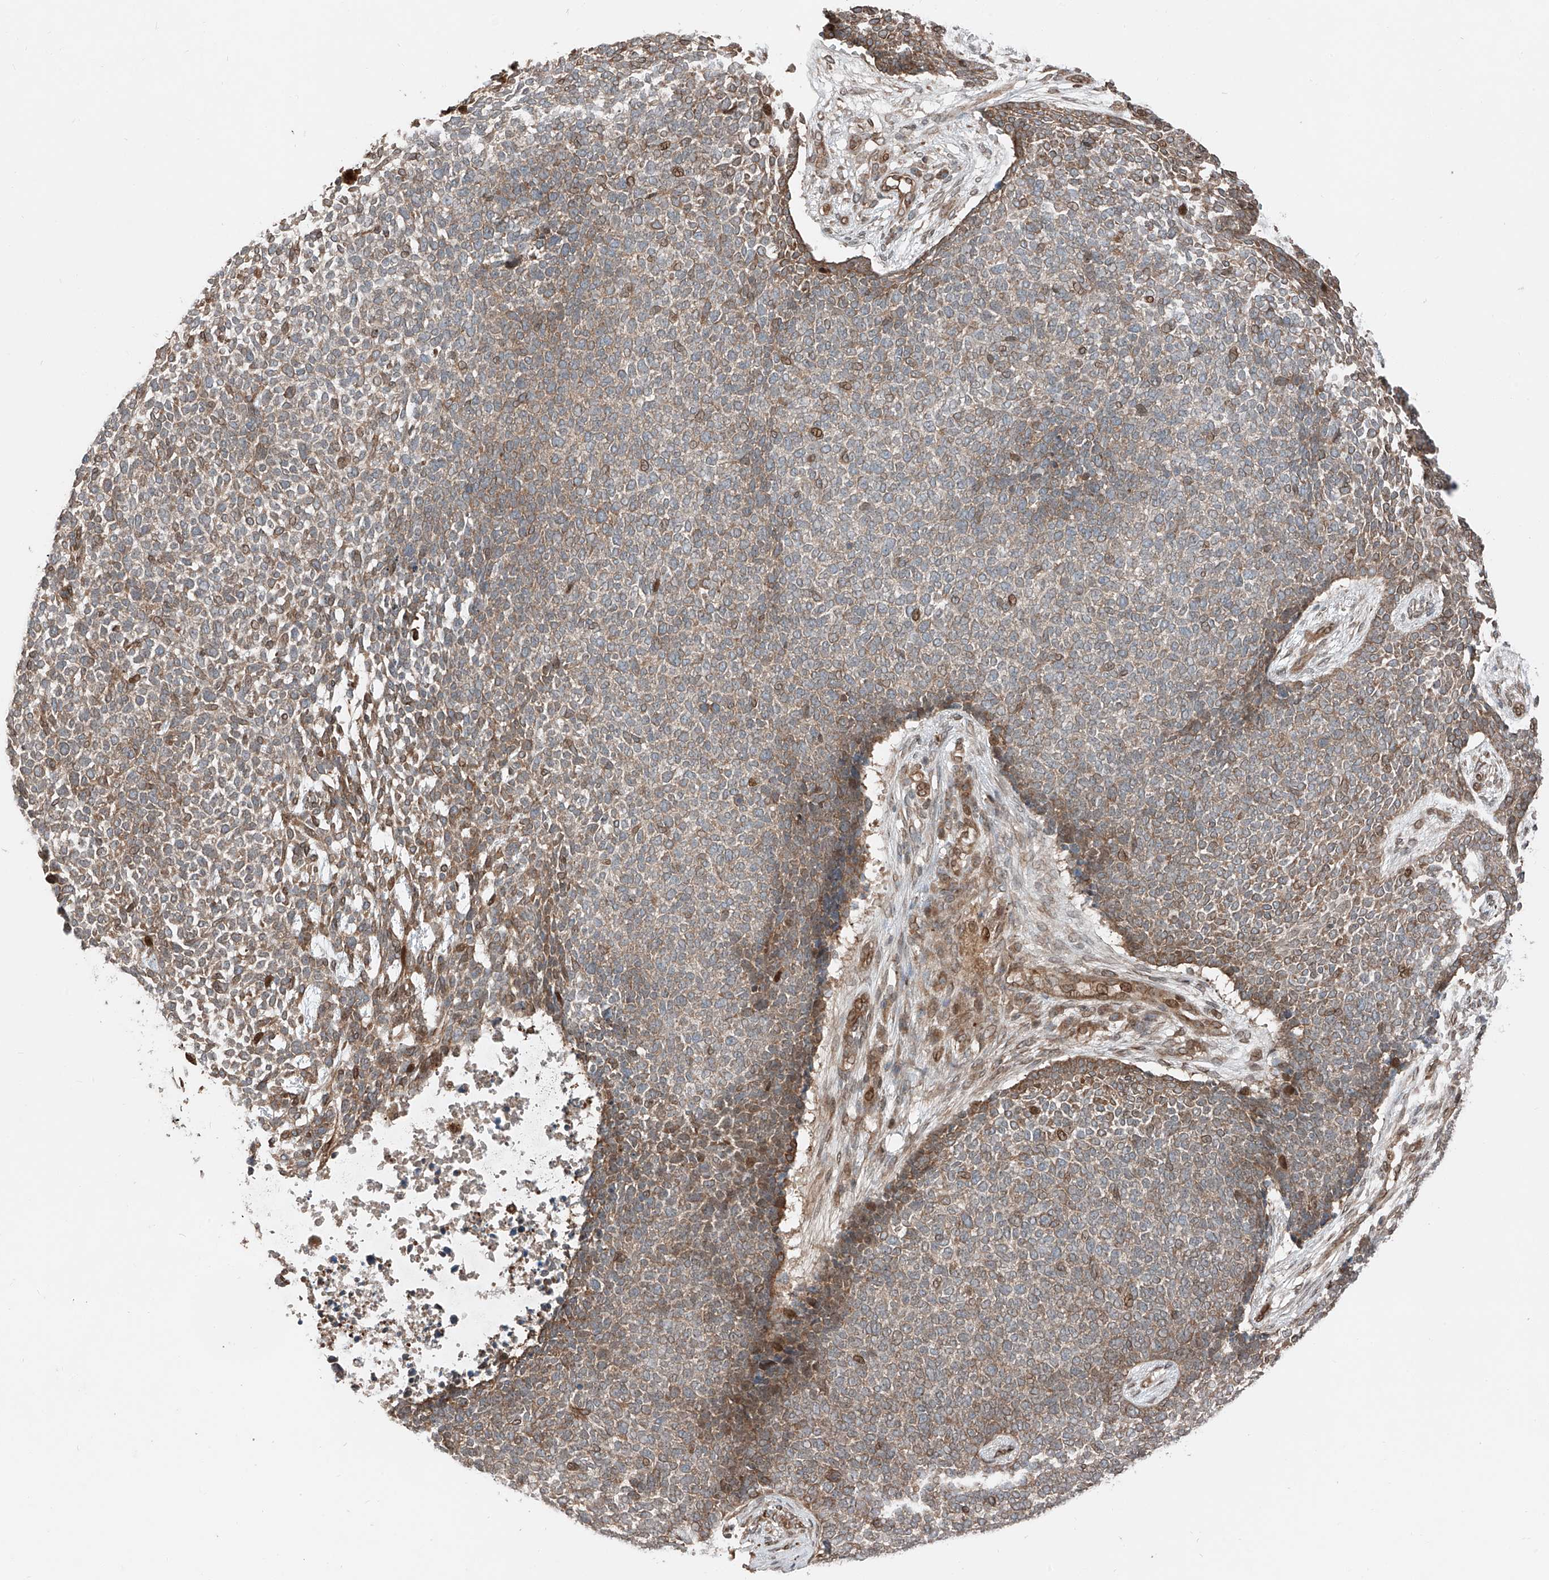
{"staining": {"intensity": "weak", "quantity": ">75%", "location": "cytoplasmic/membranous"}, "tissue": "skin cancer", "cell_type": "Tumor cells", "image_type": "cancer", "snomed": [{"axis": "morphology", "description": "Basal cell carcinoma"}, {"axis": "topography", "description": "Skin"}], "caption": "High-magnification brightfield microscopy of skin cancer stained with DAB (brown) and counterstained with hematoxylin (blue). tumor cells exhibit weak cytoplasmic/membranous expression is identified in approximately>75% of cells.", "gene": "CEP162", "patient": {"sex": "female", "age": 84}}